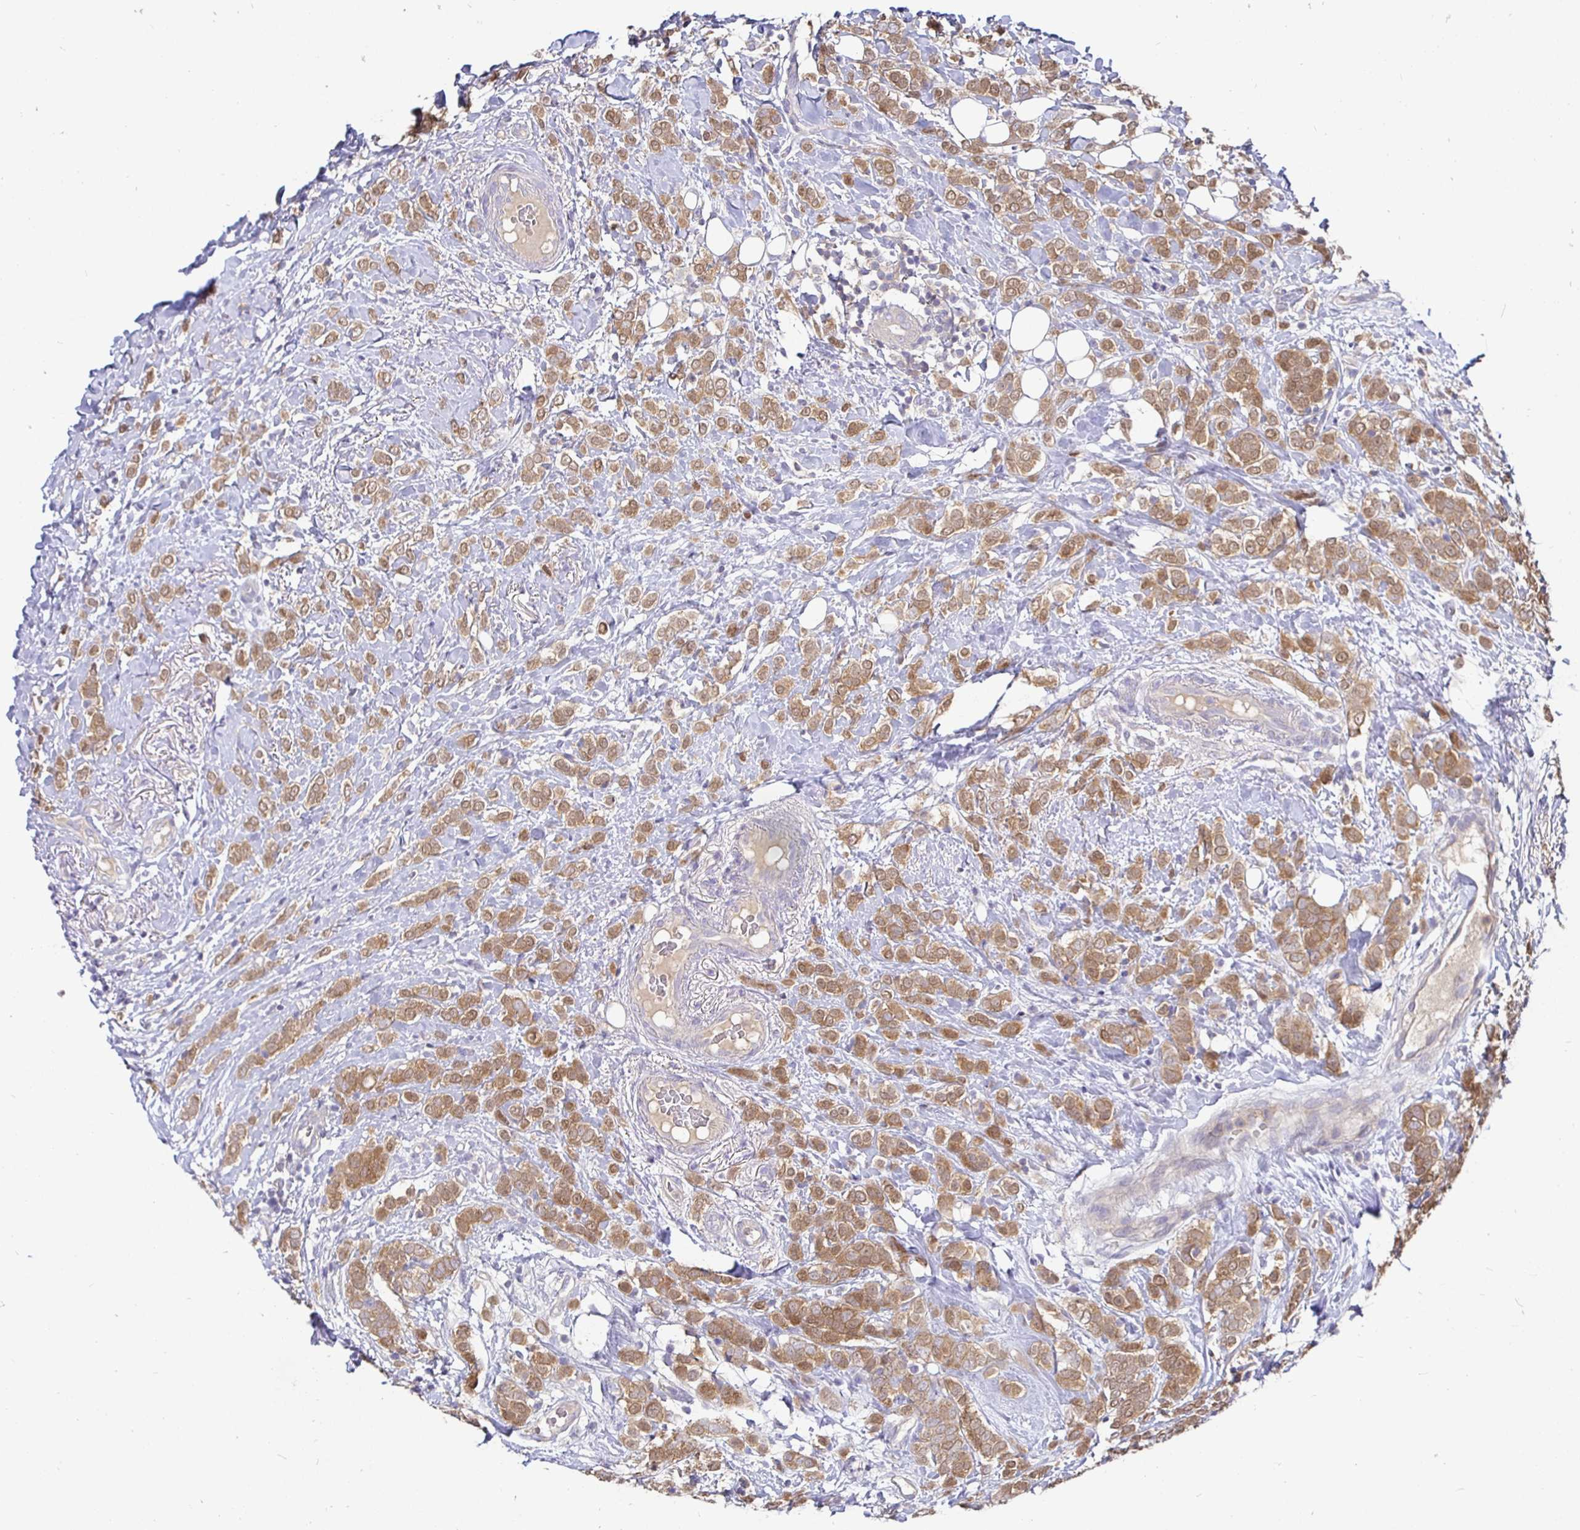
{"staining": {"intensity": "moderate", "quantity": ">75%", "location": "cytoplasmic/membranous"}, "tissue": "breast cancer", "cell_type": "Tumor cells", "image_type": "cancer", "snomed": [{"axis": "morphology", "description": "Lobular carcinoma"}, {"axis": "topography", "description": "Breast"}], "caption": "DAB immunohistochemical staining of breast cancer demonstrates moderate cytoplasmic/membranous protein positivity in approximately >75% of tumor cells.", "gene": "KIF21A", "patient": {"sex": "female", "age": 49}}